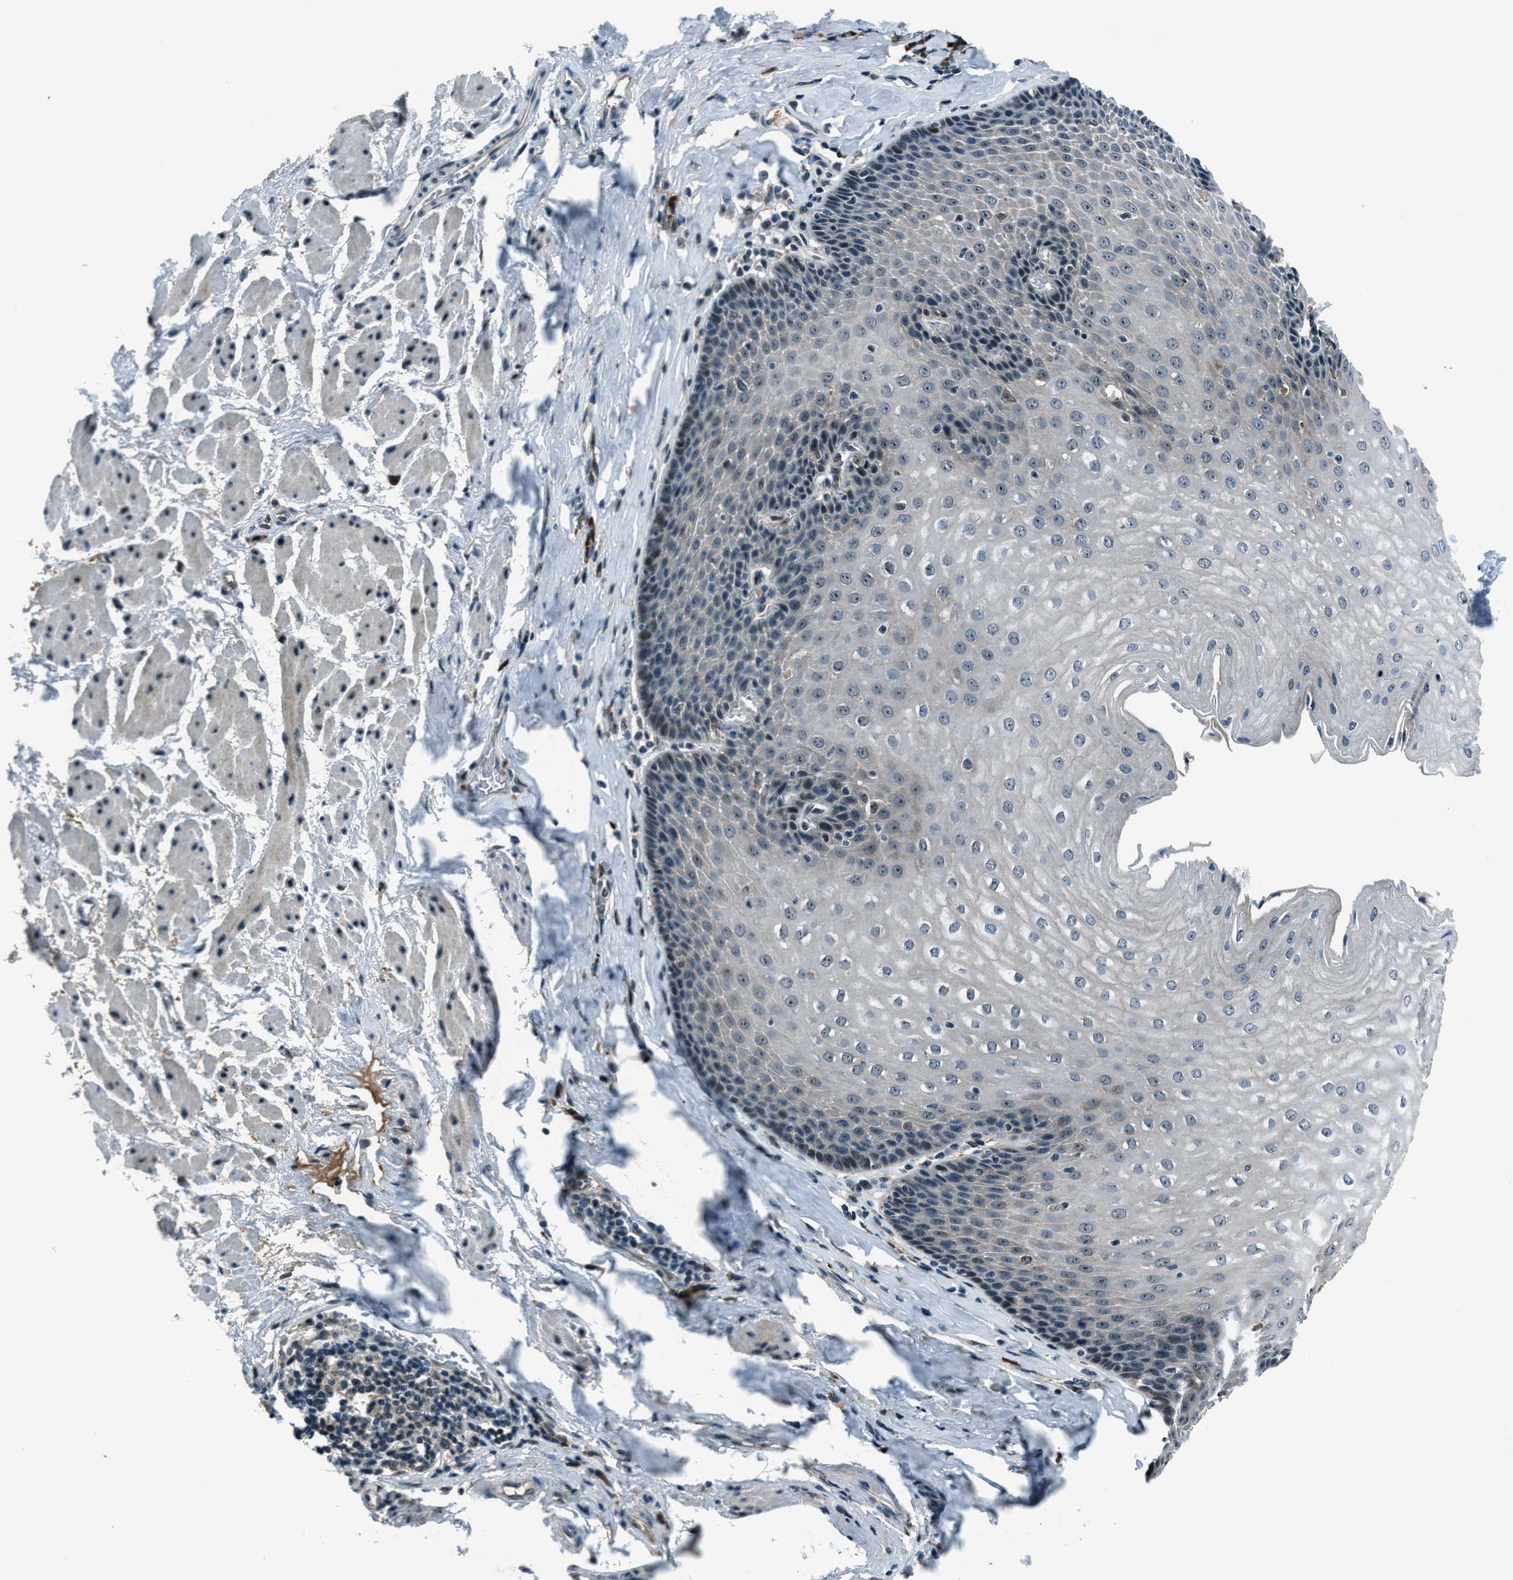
{"staining": {"intensity": "weak", "quantity": "<25%", "location": "cytoplasmic/membranous,nuclear"}, "tissue": "esophagus", "cell_type": "Squamous epithelial cells", "image_type": "normal", "snomed": [{"axis": "morphology", "description": "Normal tissue, NOS"}, {"axis": "topography", "description": "Esophagus"}], "caption": "This is a micrograph of immunohistochemistry staining of benign esophagus, which shows no positivity in squamous epithelial cells. (DAB IHC, high magnification).", "gene": "ACTL9", "patient": {"sex": "female", "age": 61}}